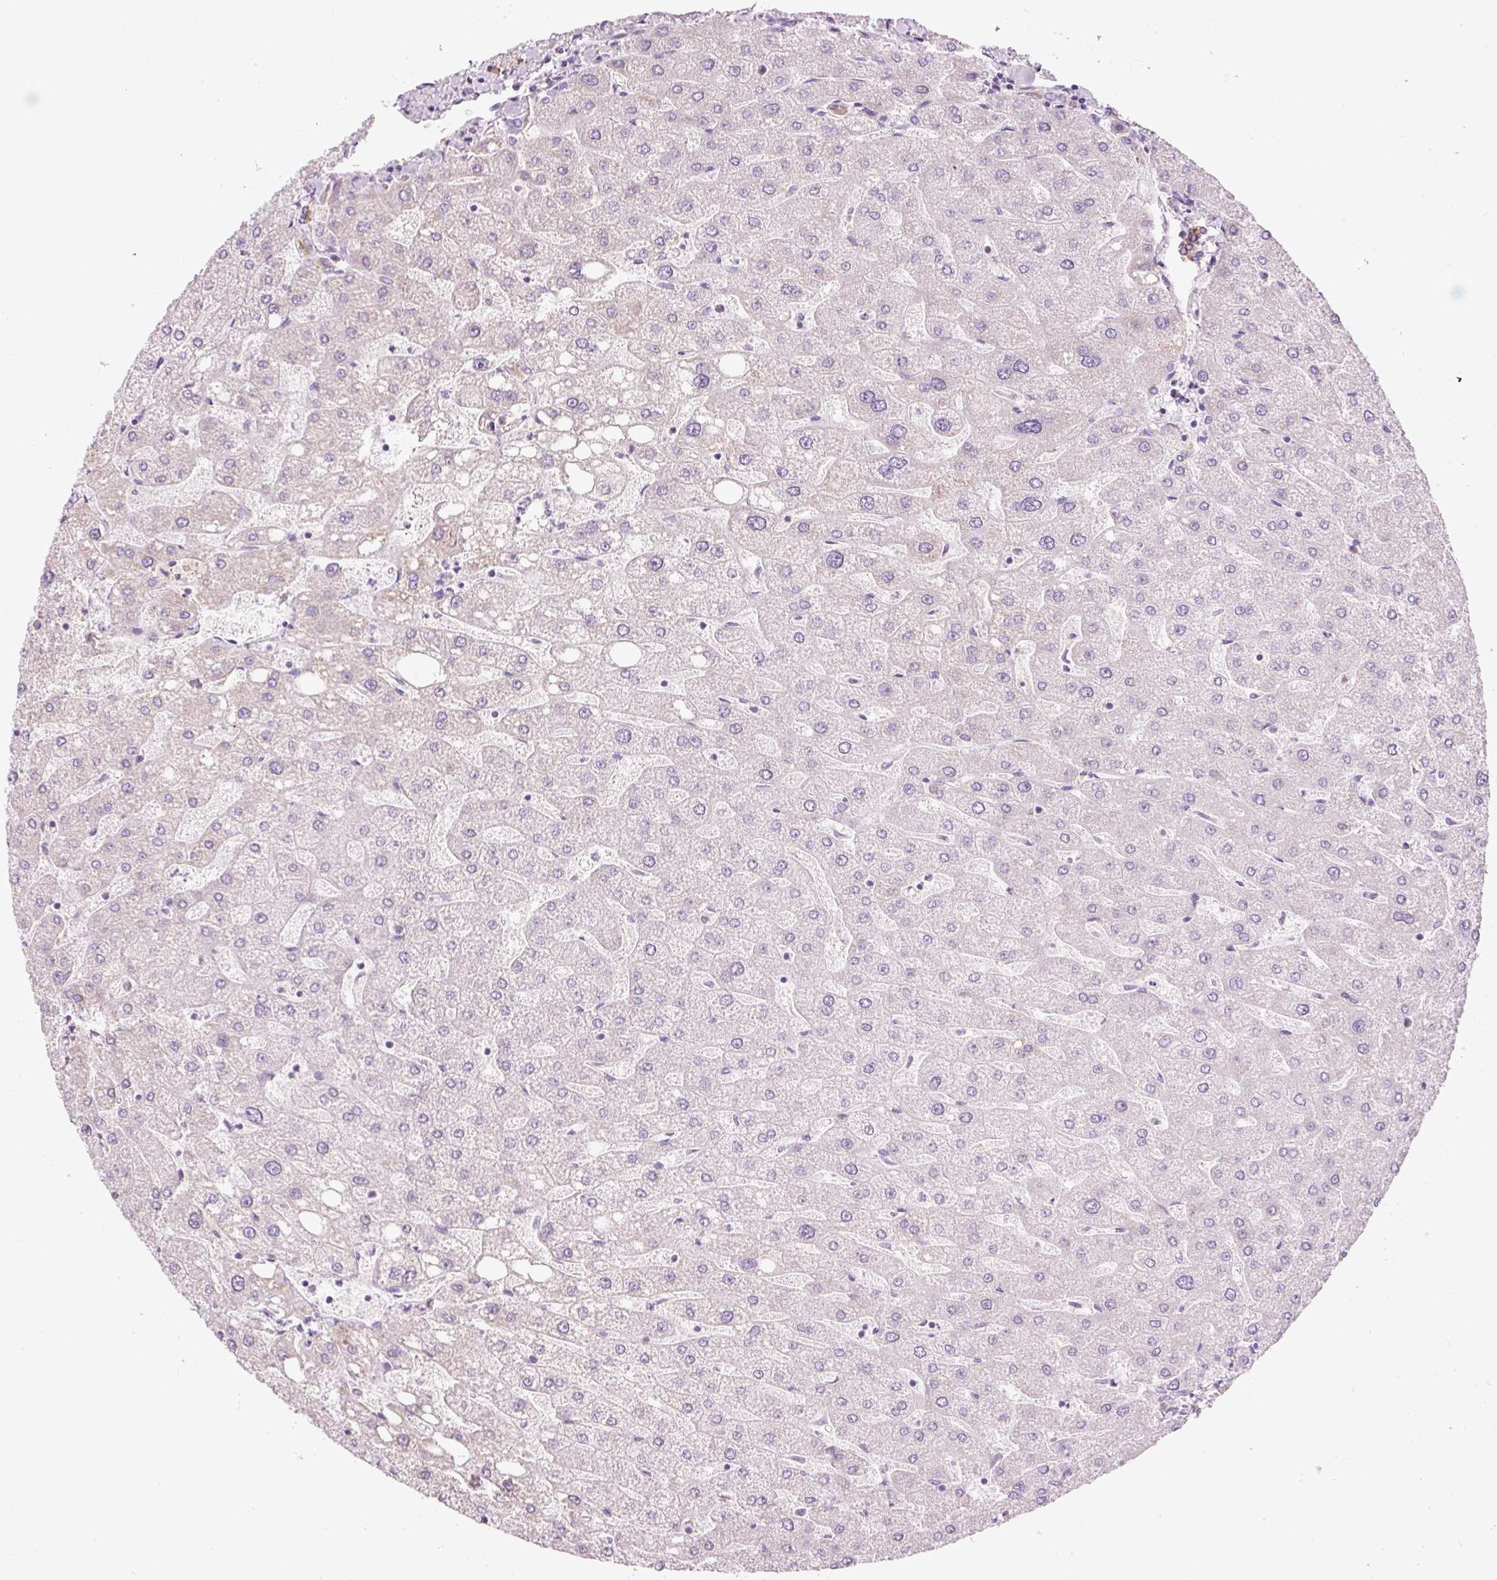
{"staining": {"intensity": "moderate", "quantity": "25%-75%", "location": "cytoplasmic/membranous"}, "tissue": "liver", "cell_type": "Cholangiocytes", "image_type": "normal", "snomed": [{"axis": "morphology", "description": "Normal tissue, NOS"}, {"axis": "topography", "description": "Liver"}], "caption": "Brown immunohistochemical staining in benign liver displays moderate cytoplasmic/membranous expression in about 25%-75% of cholangiocytes. (DAB (3,3'-diaminobenzidine) IHC with brightfield microscopy, high magnification).", "gene": "CARD16", "patient": {"sex": "male", "age": 67}}